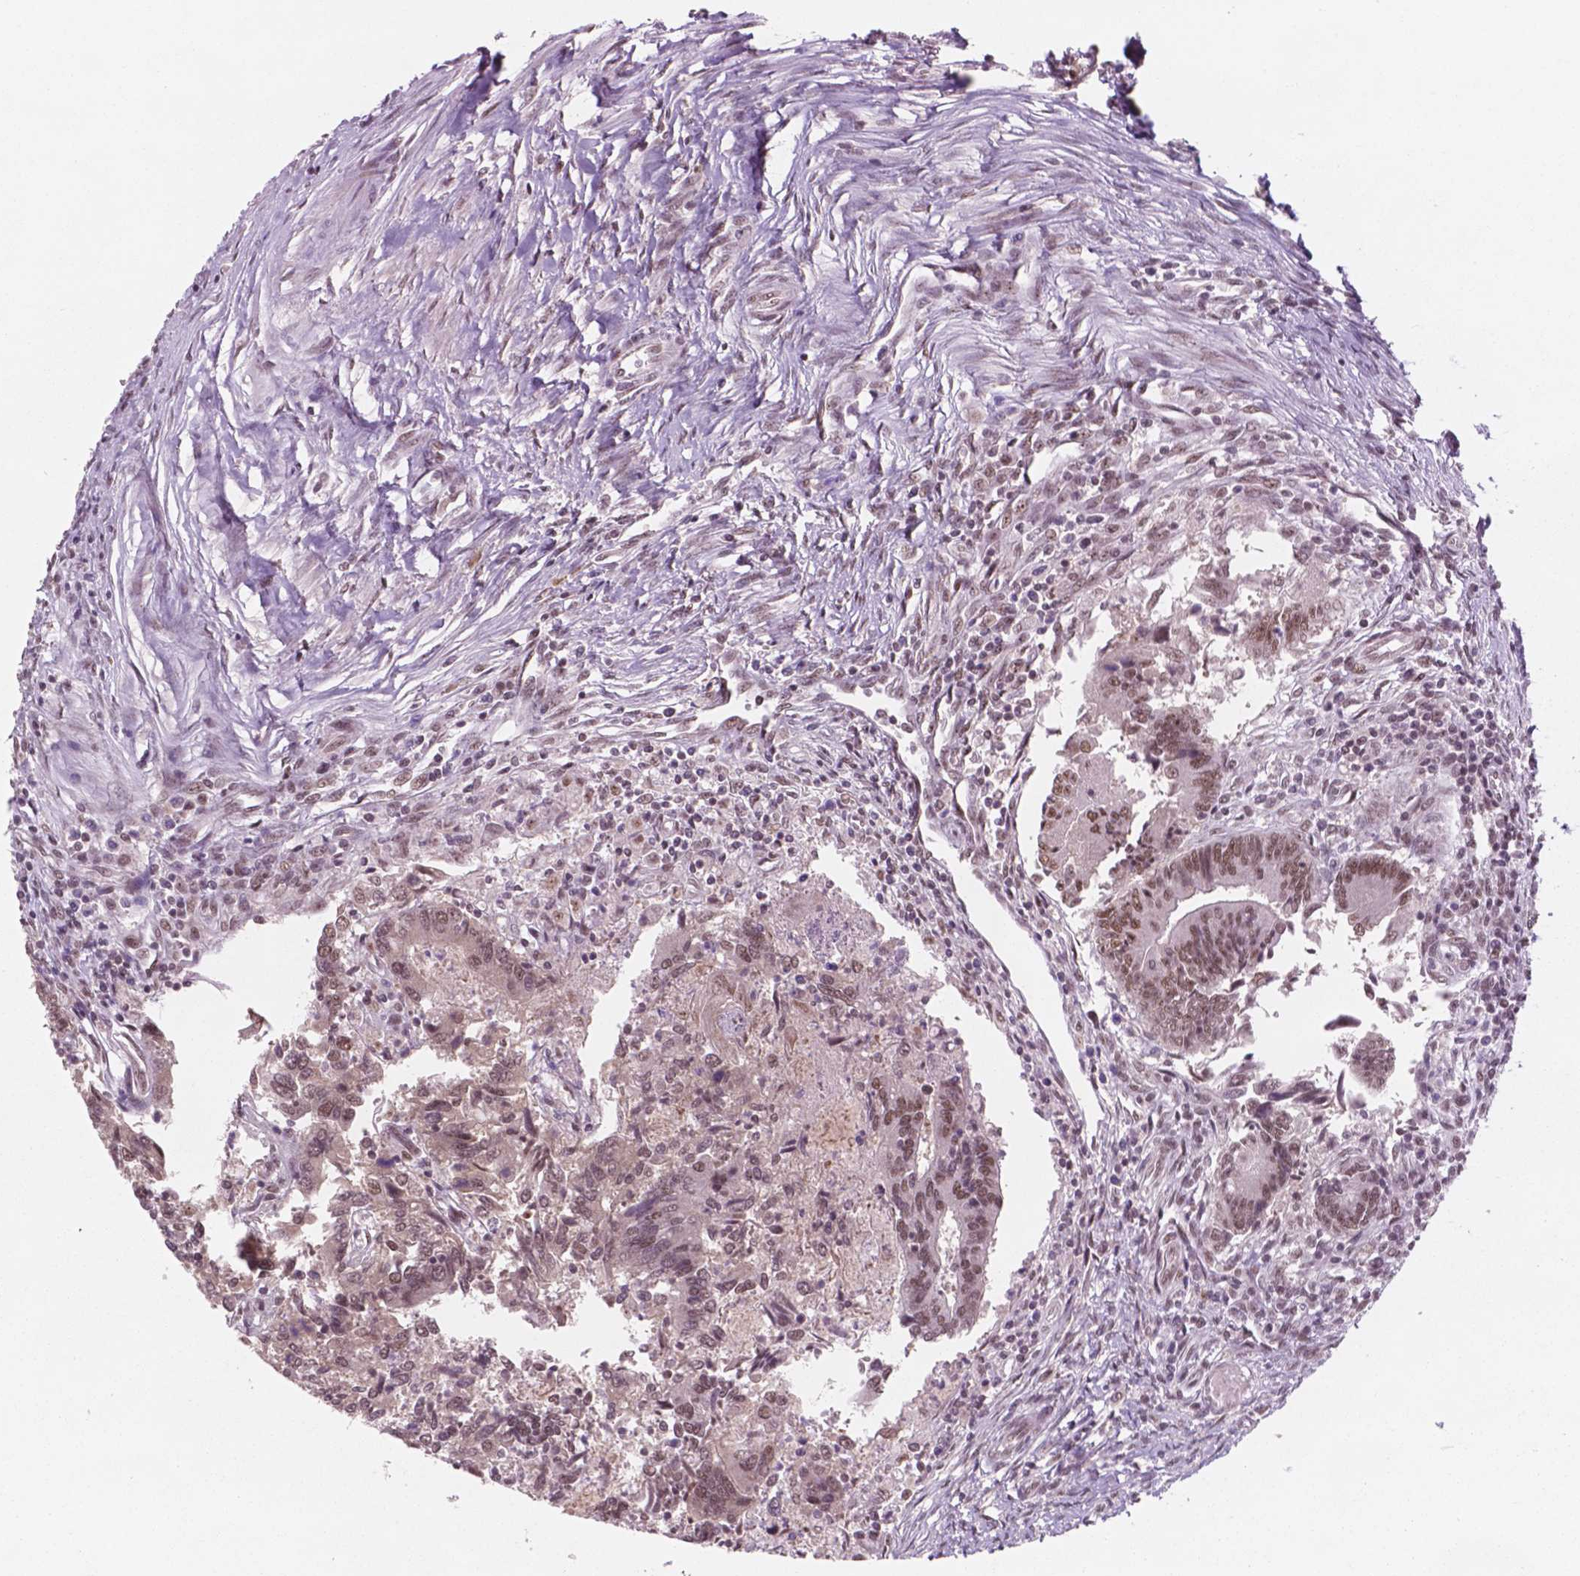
{"staining": {"intensity": "moderate", "quantity": ">75%", "location": "nuclear"}, "tissue": "colorectal cancer", "cell_type": "Tumor cells", "image_type": "cancer", "snomed": [{"axis": "morphology", "description": "Adenocarcinoma, NOS"}, {"axis": "topography", "description": "Colon"}], "caption": "Colorectal cancer tissue displays moderate nuclear expression in about >75% of tumor cells, visualized by immunohistochemistry.", "gene": "POLR2E", "patient": {"sex": "female", "age": 67}}